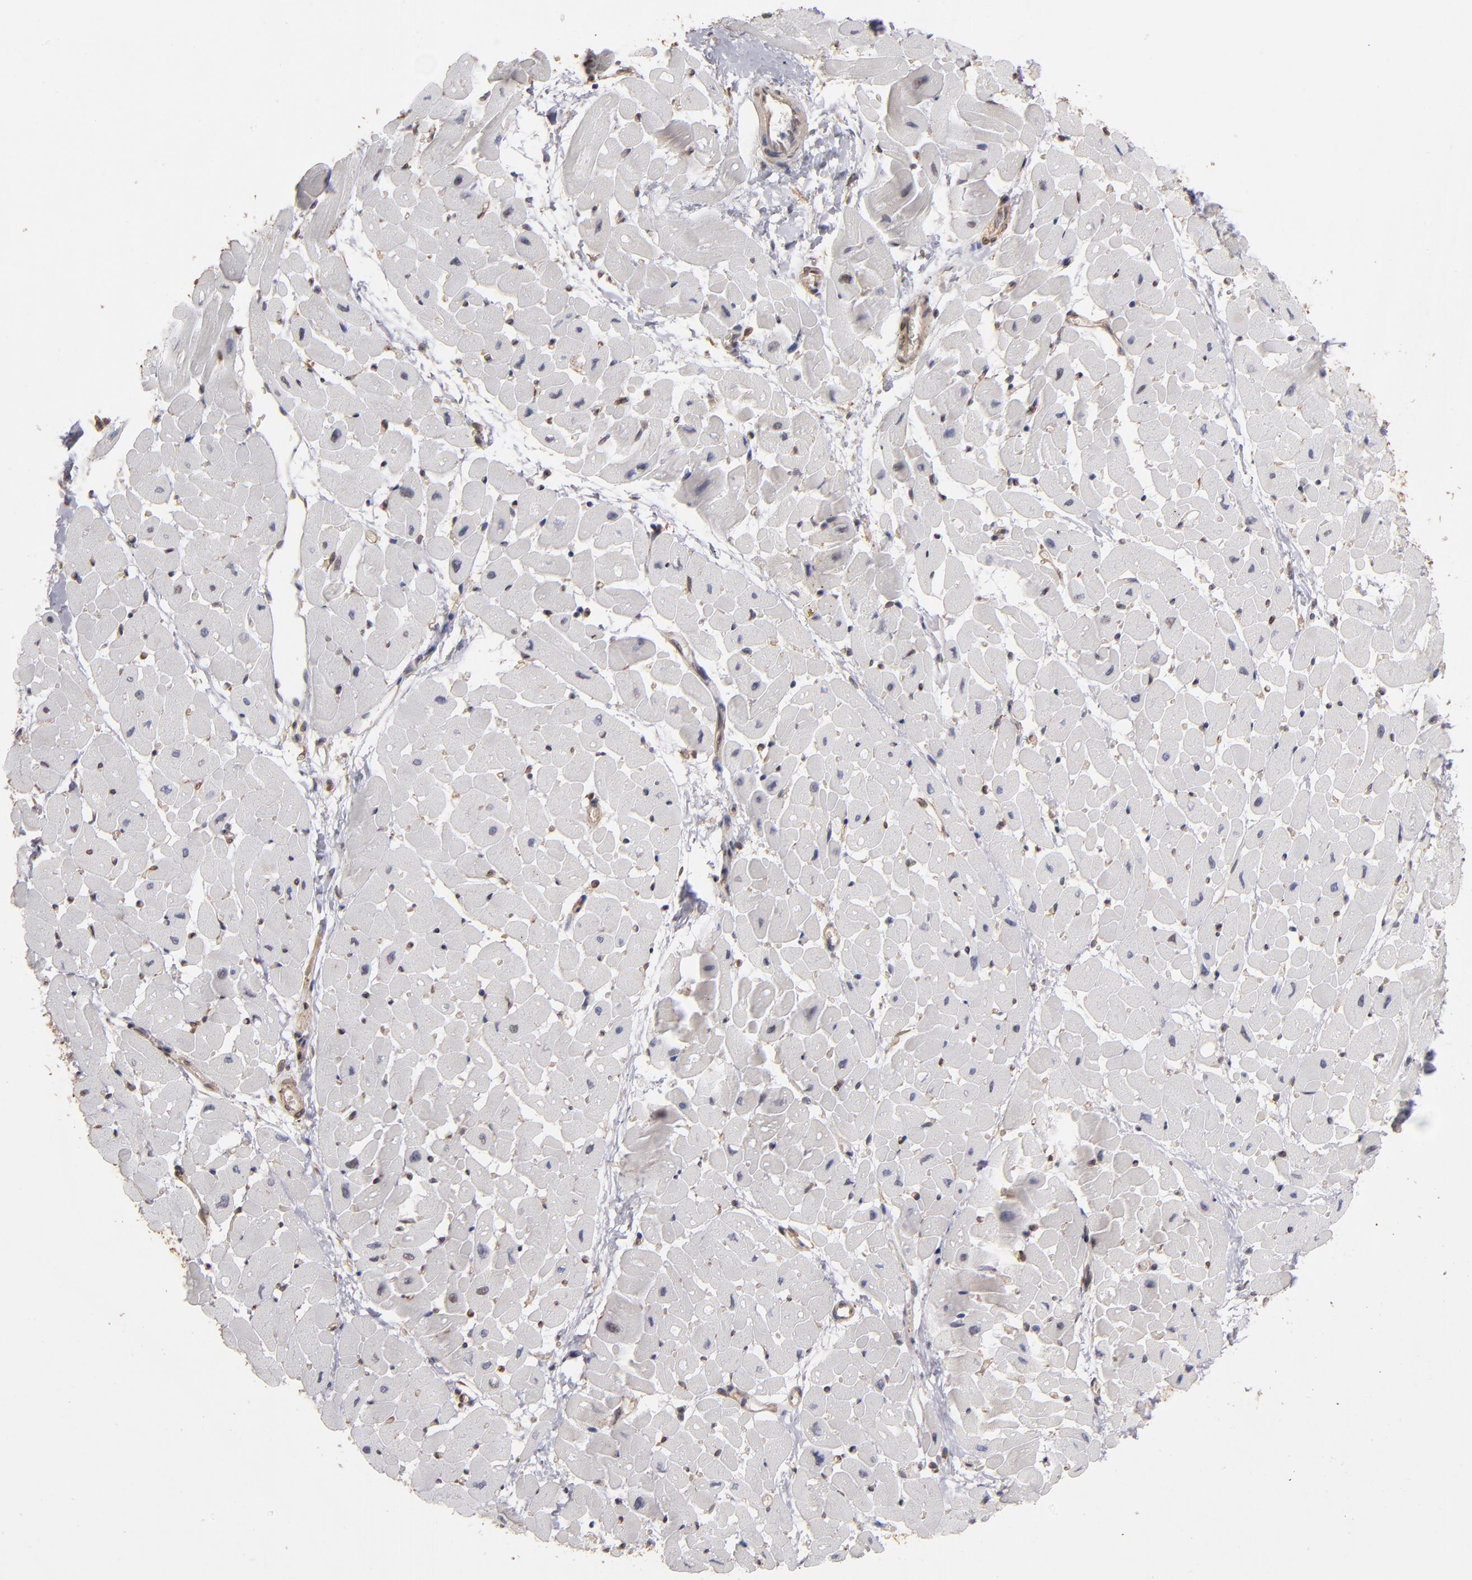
{"staining": {"intensity": "negative", "quantity": "none", "location": "none"}, "tissue": "heart muscle", "cell_type": "Cardiomyocytes", "image_type": "normal", "snomed": [{"axis": "morphology", "description": "Normal tissue, NOS"}, {"axis": "topography", "description": "Heart"}], "caption": "Cardiomyocytes show no significant protein positivity in benign heart muscle. Brightfield microscopy of immunohistochemistry stained with DAB (brown) and hematoxylin (blue), captured at high magnification.", "gene": "PGRMC1", "patient": {"sex": "male", "age": 45}}